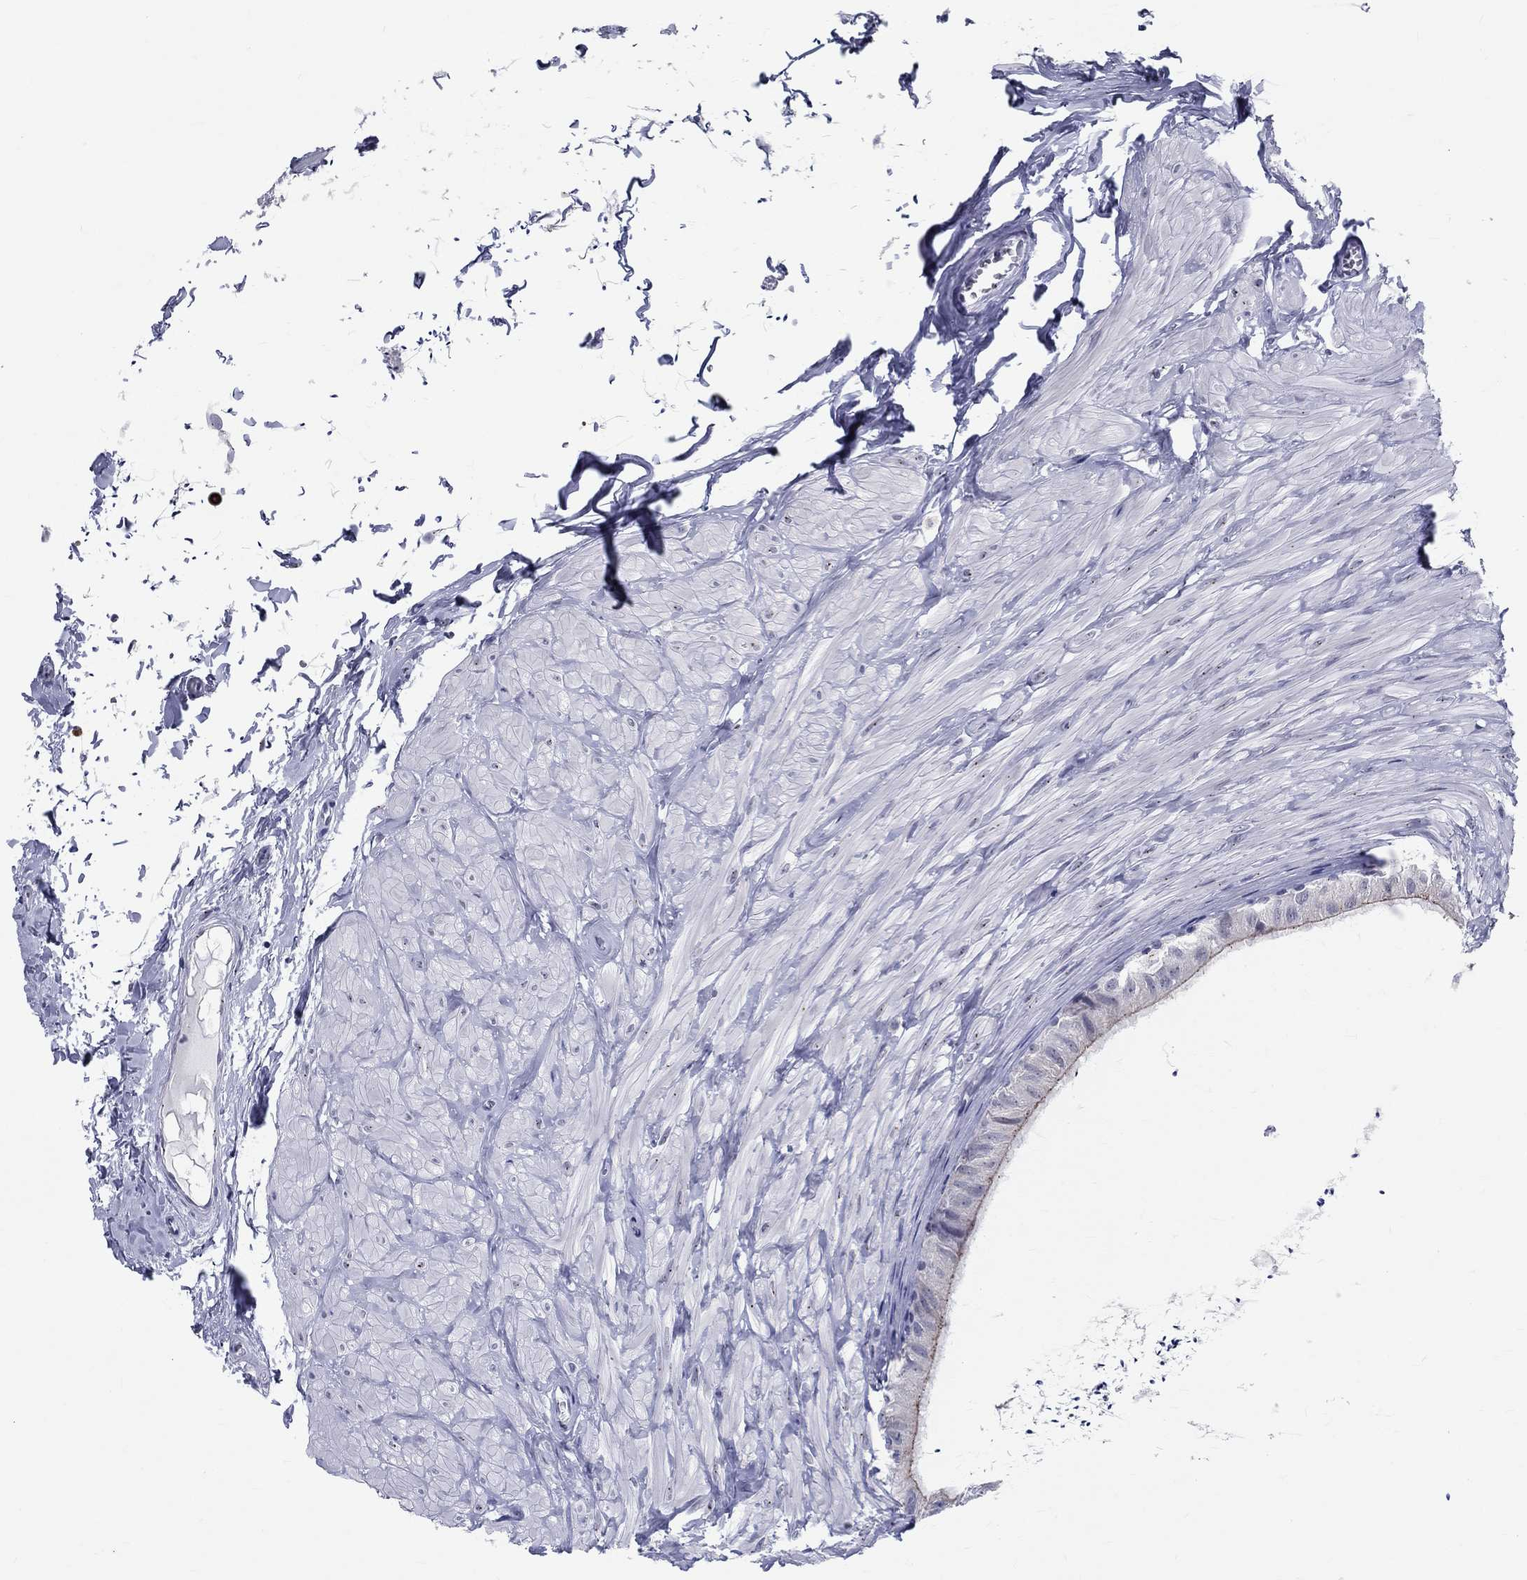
{"staining": {"intensity": "moderate", "quantity": "25%-75%", "location": "cytoplasmic/membranous"}, "tissue": "epididymis", "cell_type": "Glandular cells", "image_type": "normal", "snomed": [{"axis": "morphology", "description": "Normal tissue, NOS"}, {"axis": "topography", "description": "Epididymis"}], "caption": "Immunohistochemistry (IHC) (DAB (3,3'-diaminobenzidine)) staining of unremarkable epididymis displays moderate cytoplasmic/membranous protein expression in approximately 25%-75% of glandular cells. (DAB (3,3'-diaminobenzidine) = brown stain, brightfield microscopy at high magnification).", "gene": "CEP43", "patient": {"sex": "male", "age": 32}}